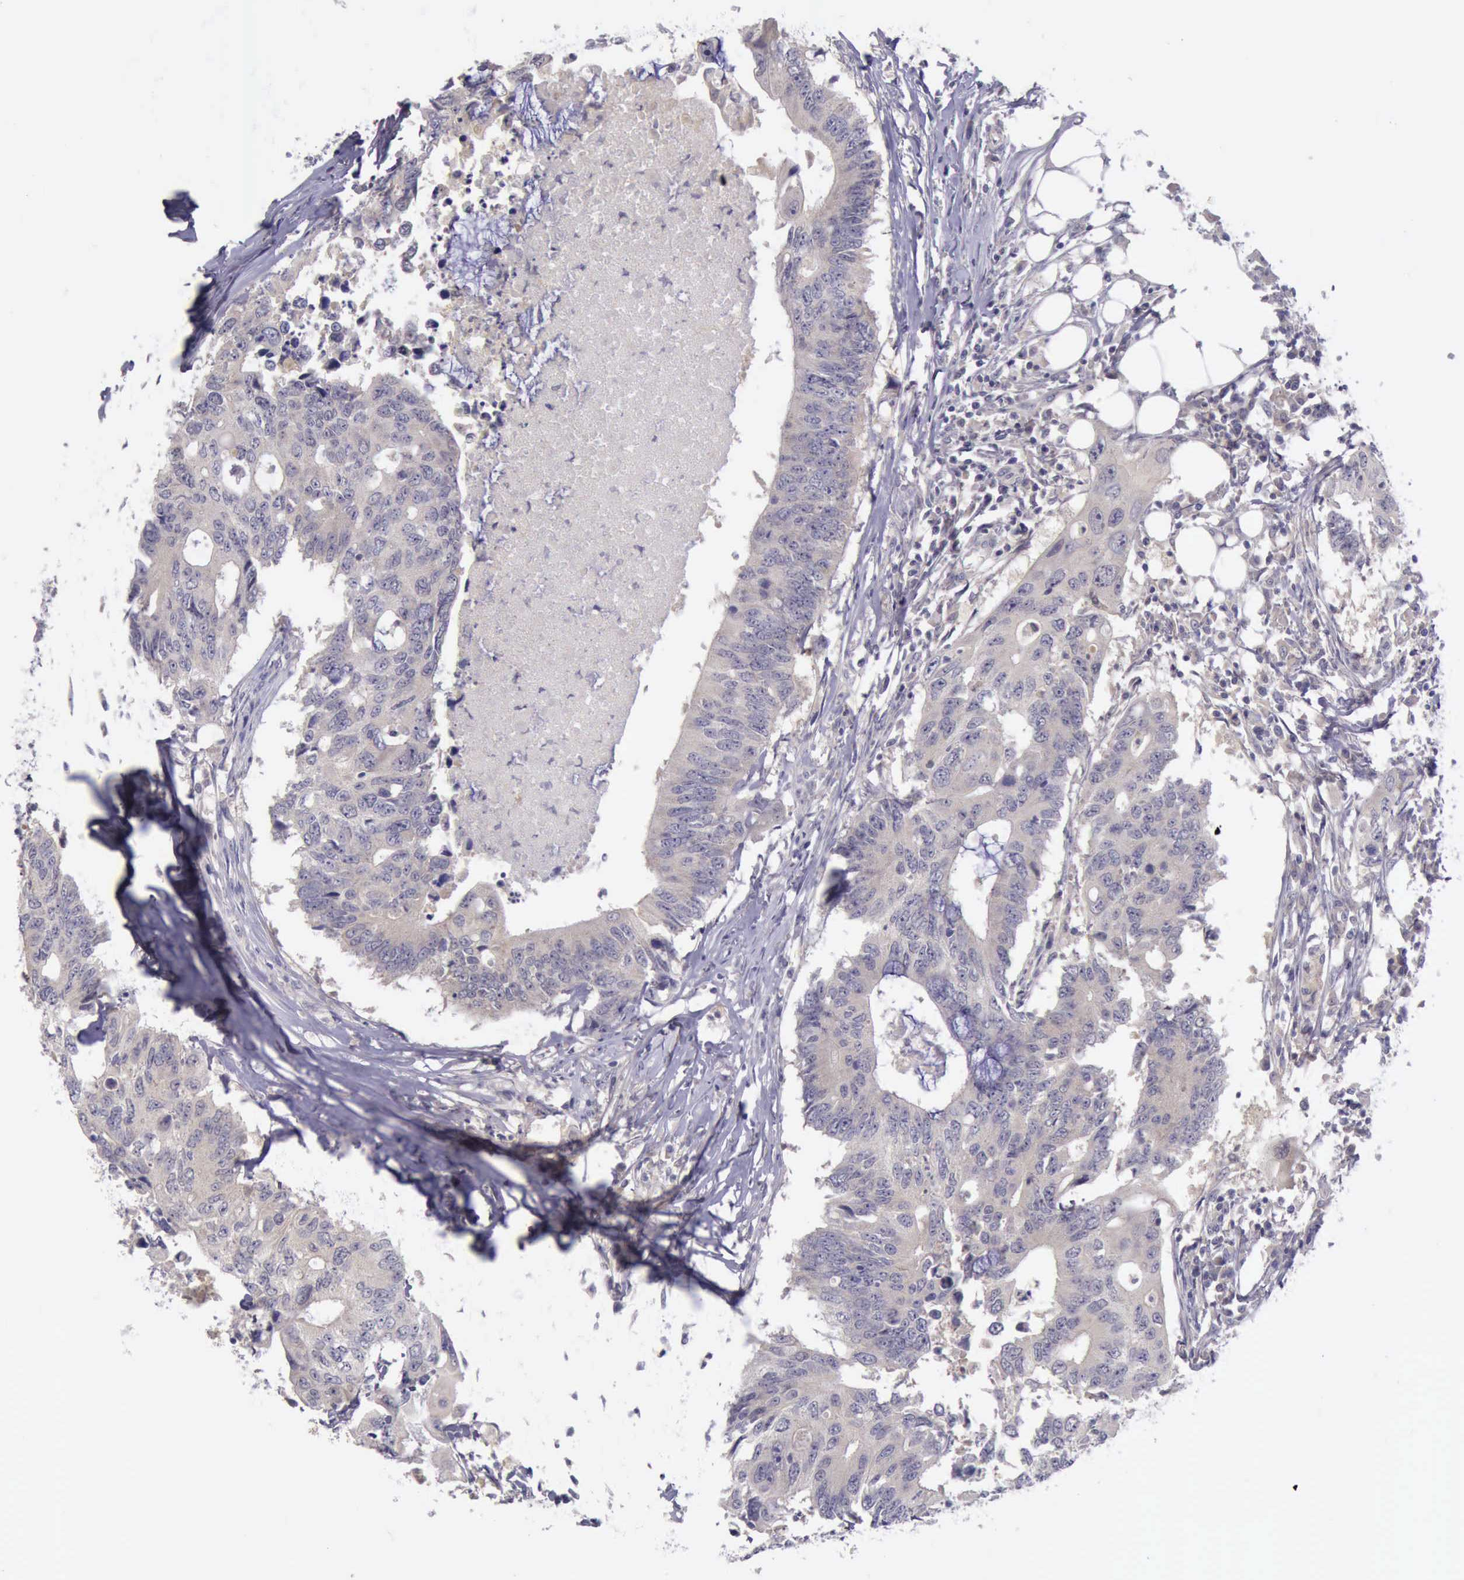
{"staining": {"intensity": "weak", "quantity": ">75%", "location": "cytoplasmic/membranous"}, "tissue": "colorectal cancer", "cell_type": "Tumor cells", "image_type": "cancer", "snomed": [{"axis": "morphology", "description": "Adenocarcinoma, NOS"}, {"axis": "topography", "description": "Colon"}], "caption": "A photomicrograph showing weak cytoplasmic/membranous positivity in approximately >75% of tumor cells in colorectal cancer (adenocarcinoma), as visualized by brown immunohistochemical staining.", "gene": "ARNT2", "patient": {"sex": "male", "age": 71}}